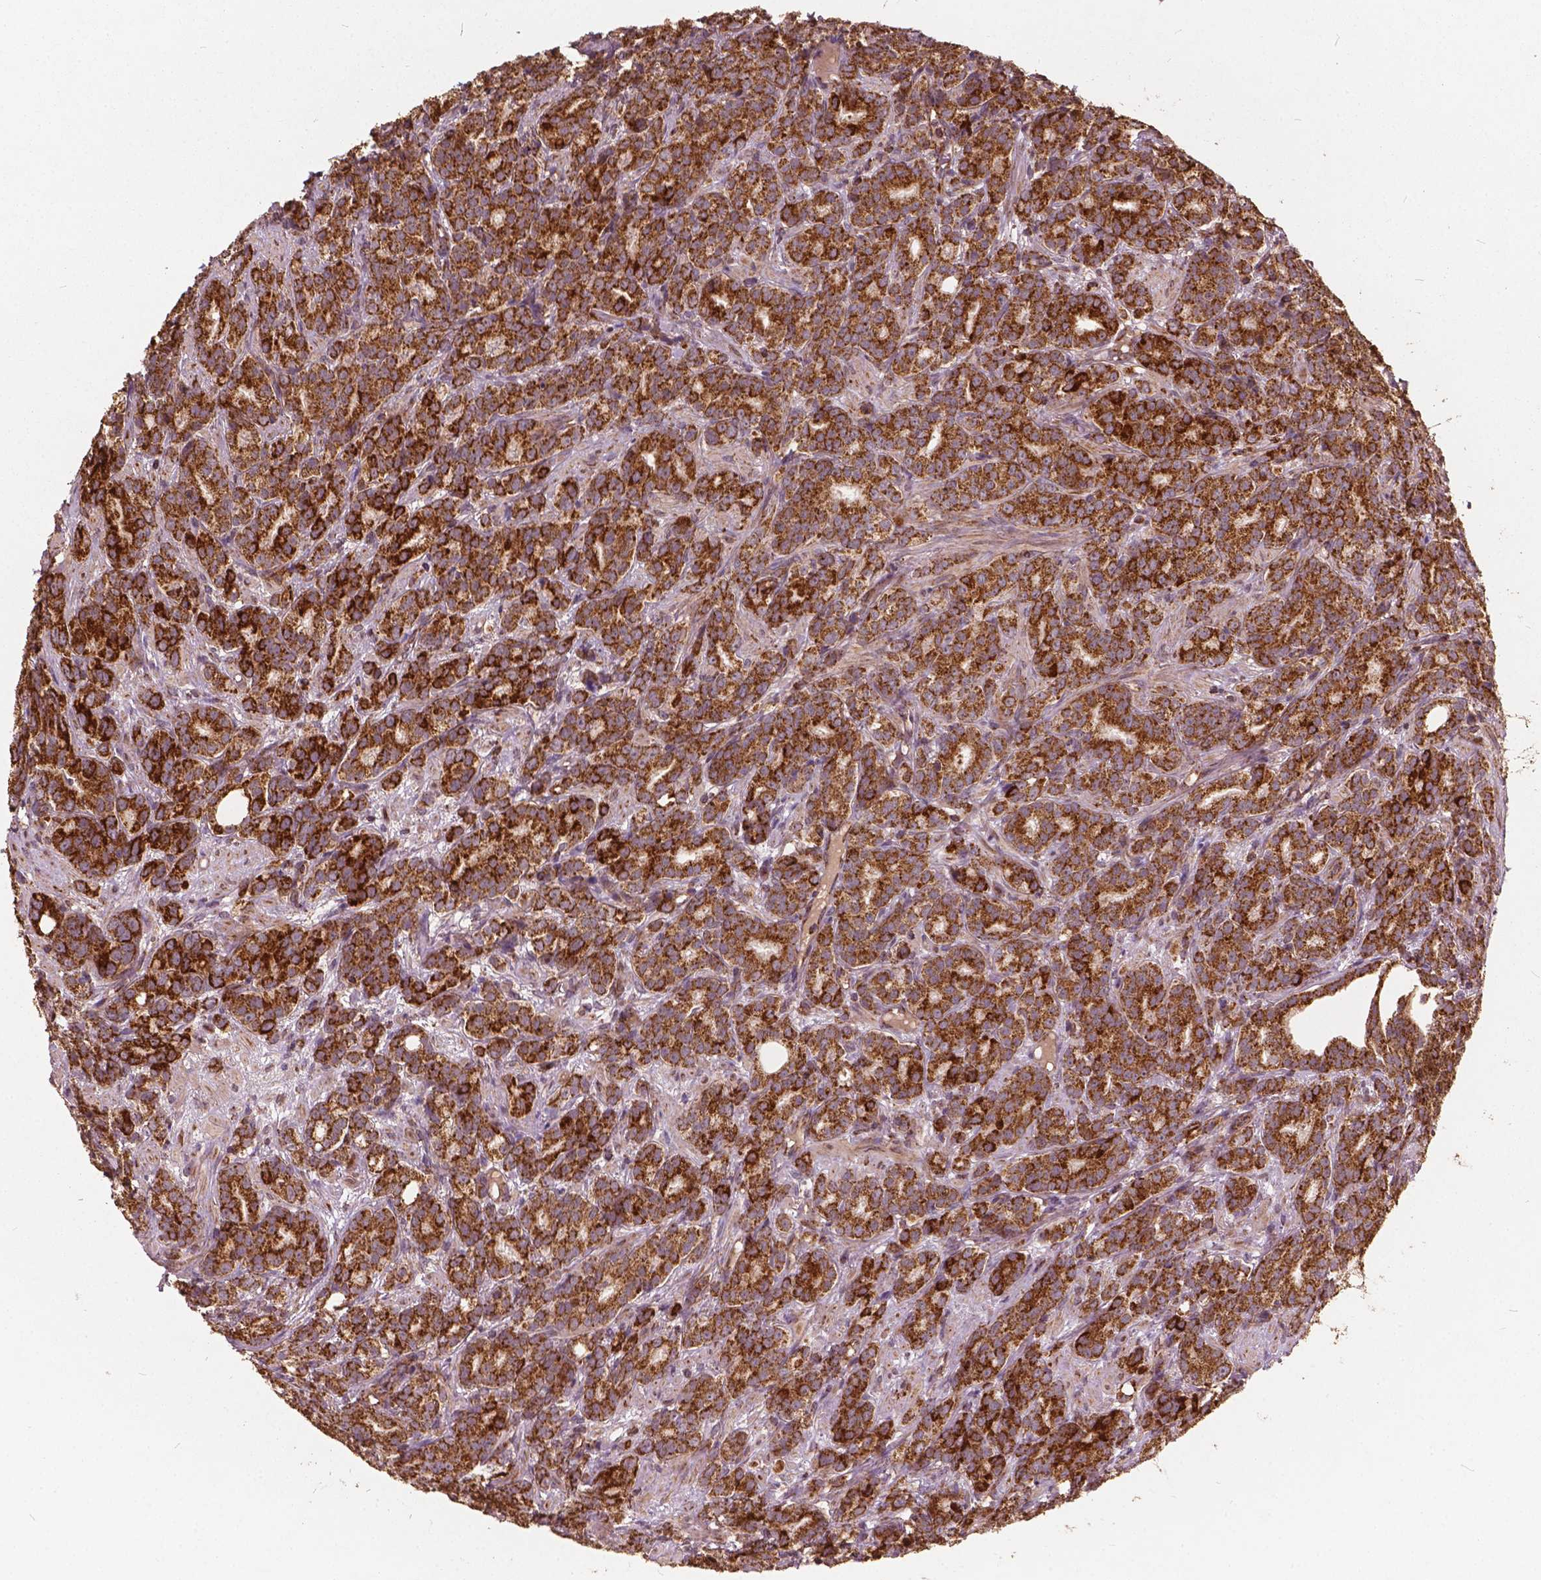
{"staining": {"intensity": "strong", "quantity": ">75%", "location": "cytoplasmic/membranous"}, "tissue": "prostate cancer", "cell_type": "Tumor cells", "image_type": "cancer", "snomed": [{"axis": "morphology", "description": "Adenocarcinoma, High grade"}, {"axis": "topography", "description": "Prostate"}], "caption": "The immunohistochemical stain highlights strong cytoplasmic/membranous staining in tumor cells of prostate adenocarcinoma (high-grade) tissue.", "gene": "UBXN2A", "patient": {"sex": "male", "age": 90}}